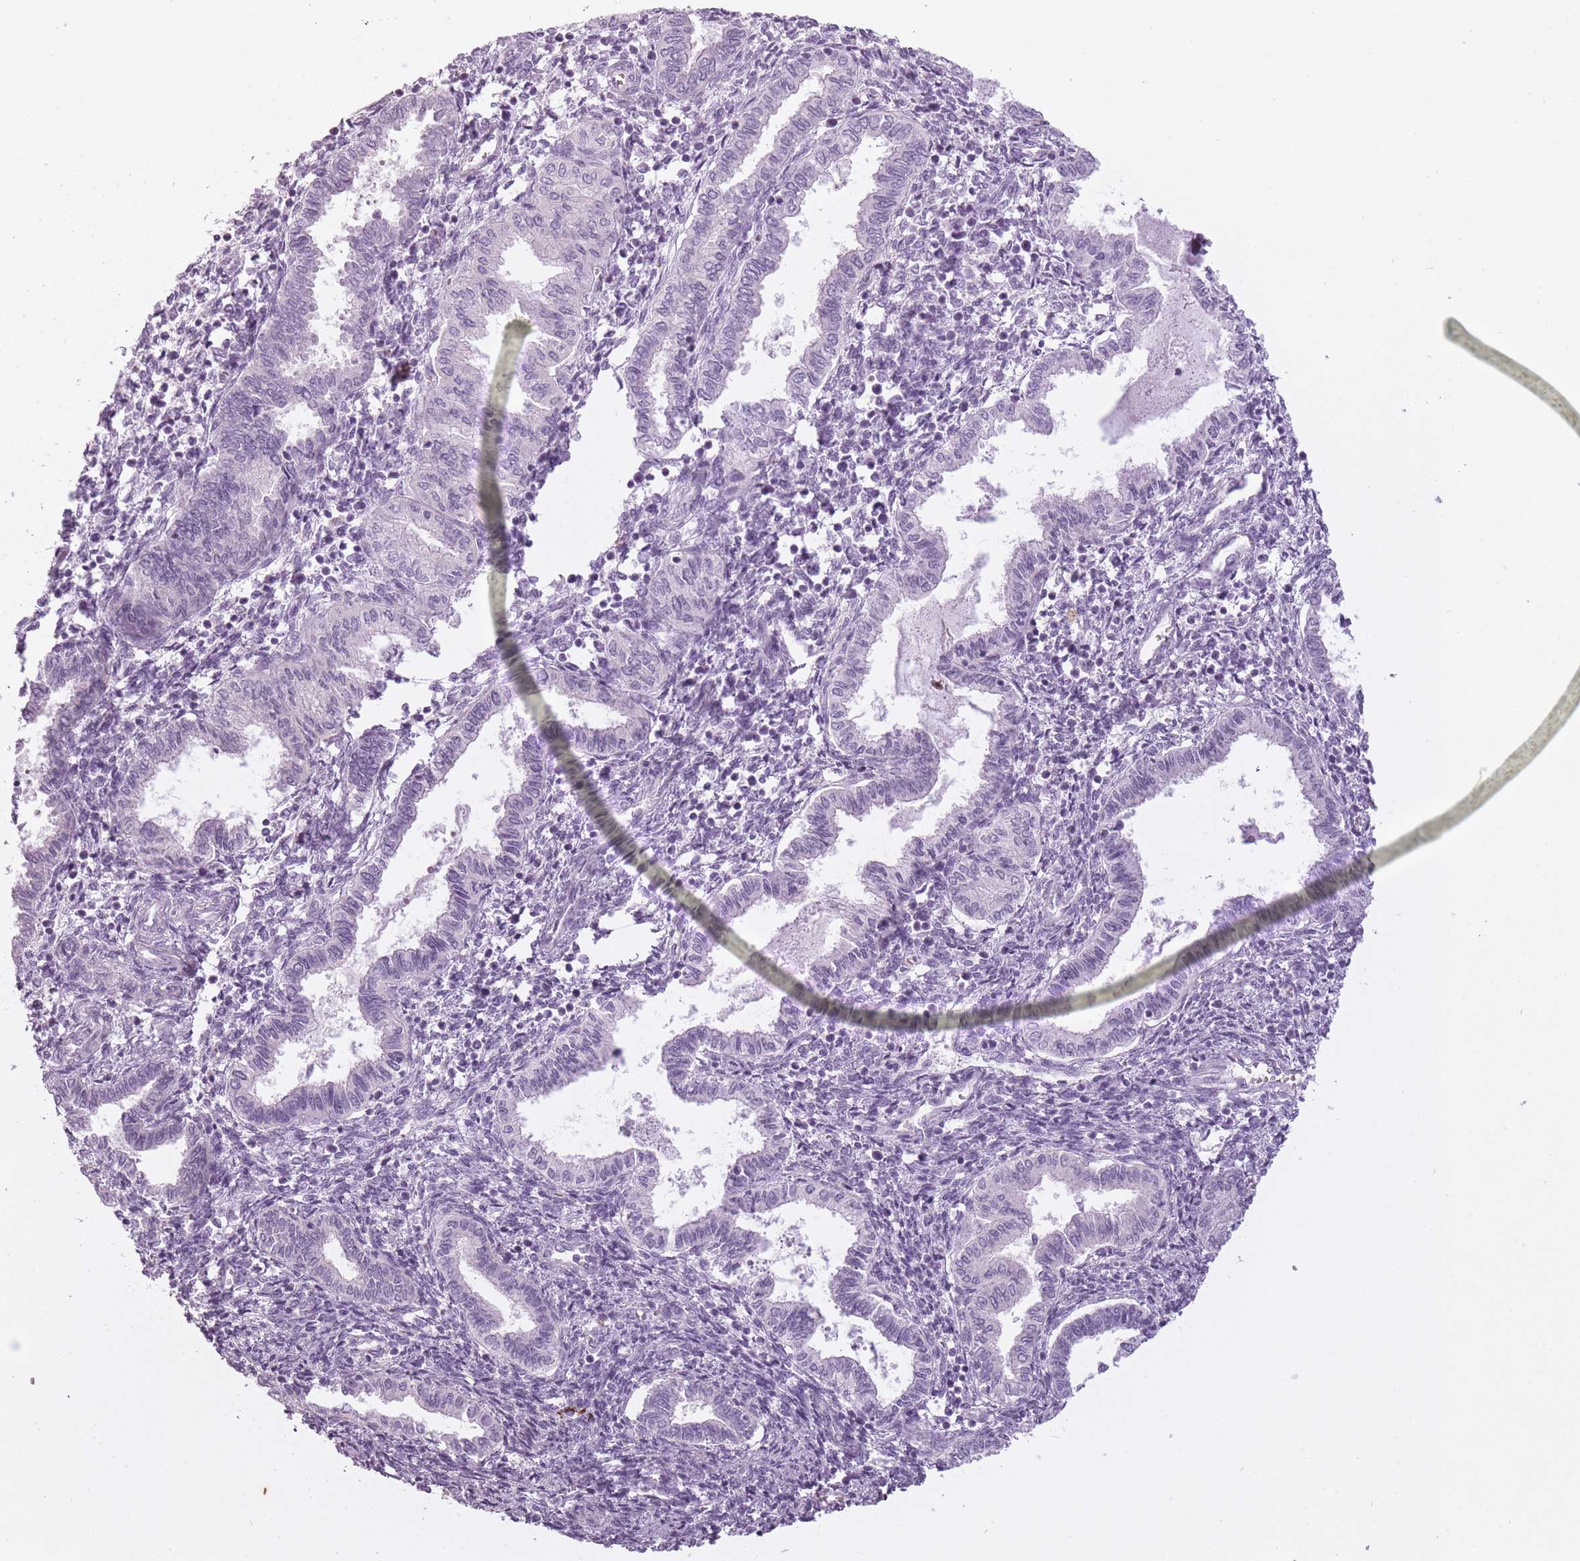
{"staining": {"intensity": "negative", "quantity": "none", "location": "none"}, "tissue": "endometrium", "cell_type": "Cells in endometrial stroma", "image_type": "normal", "snomed": [{"axis": "morphology", "description": "Normal tissue, NOS"}, {"axis": "topography", "description": "Endometrium"}], "caption": "An image of endometrium stained for a protein displays no brown staining in cells in endometrial stroma. (Brightfield microscopy of DAB IHC at high magnification).", "gene": "RFX4", "patient": {"sex": "female", "age": 37}}